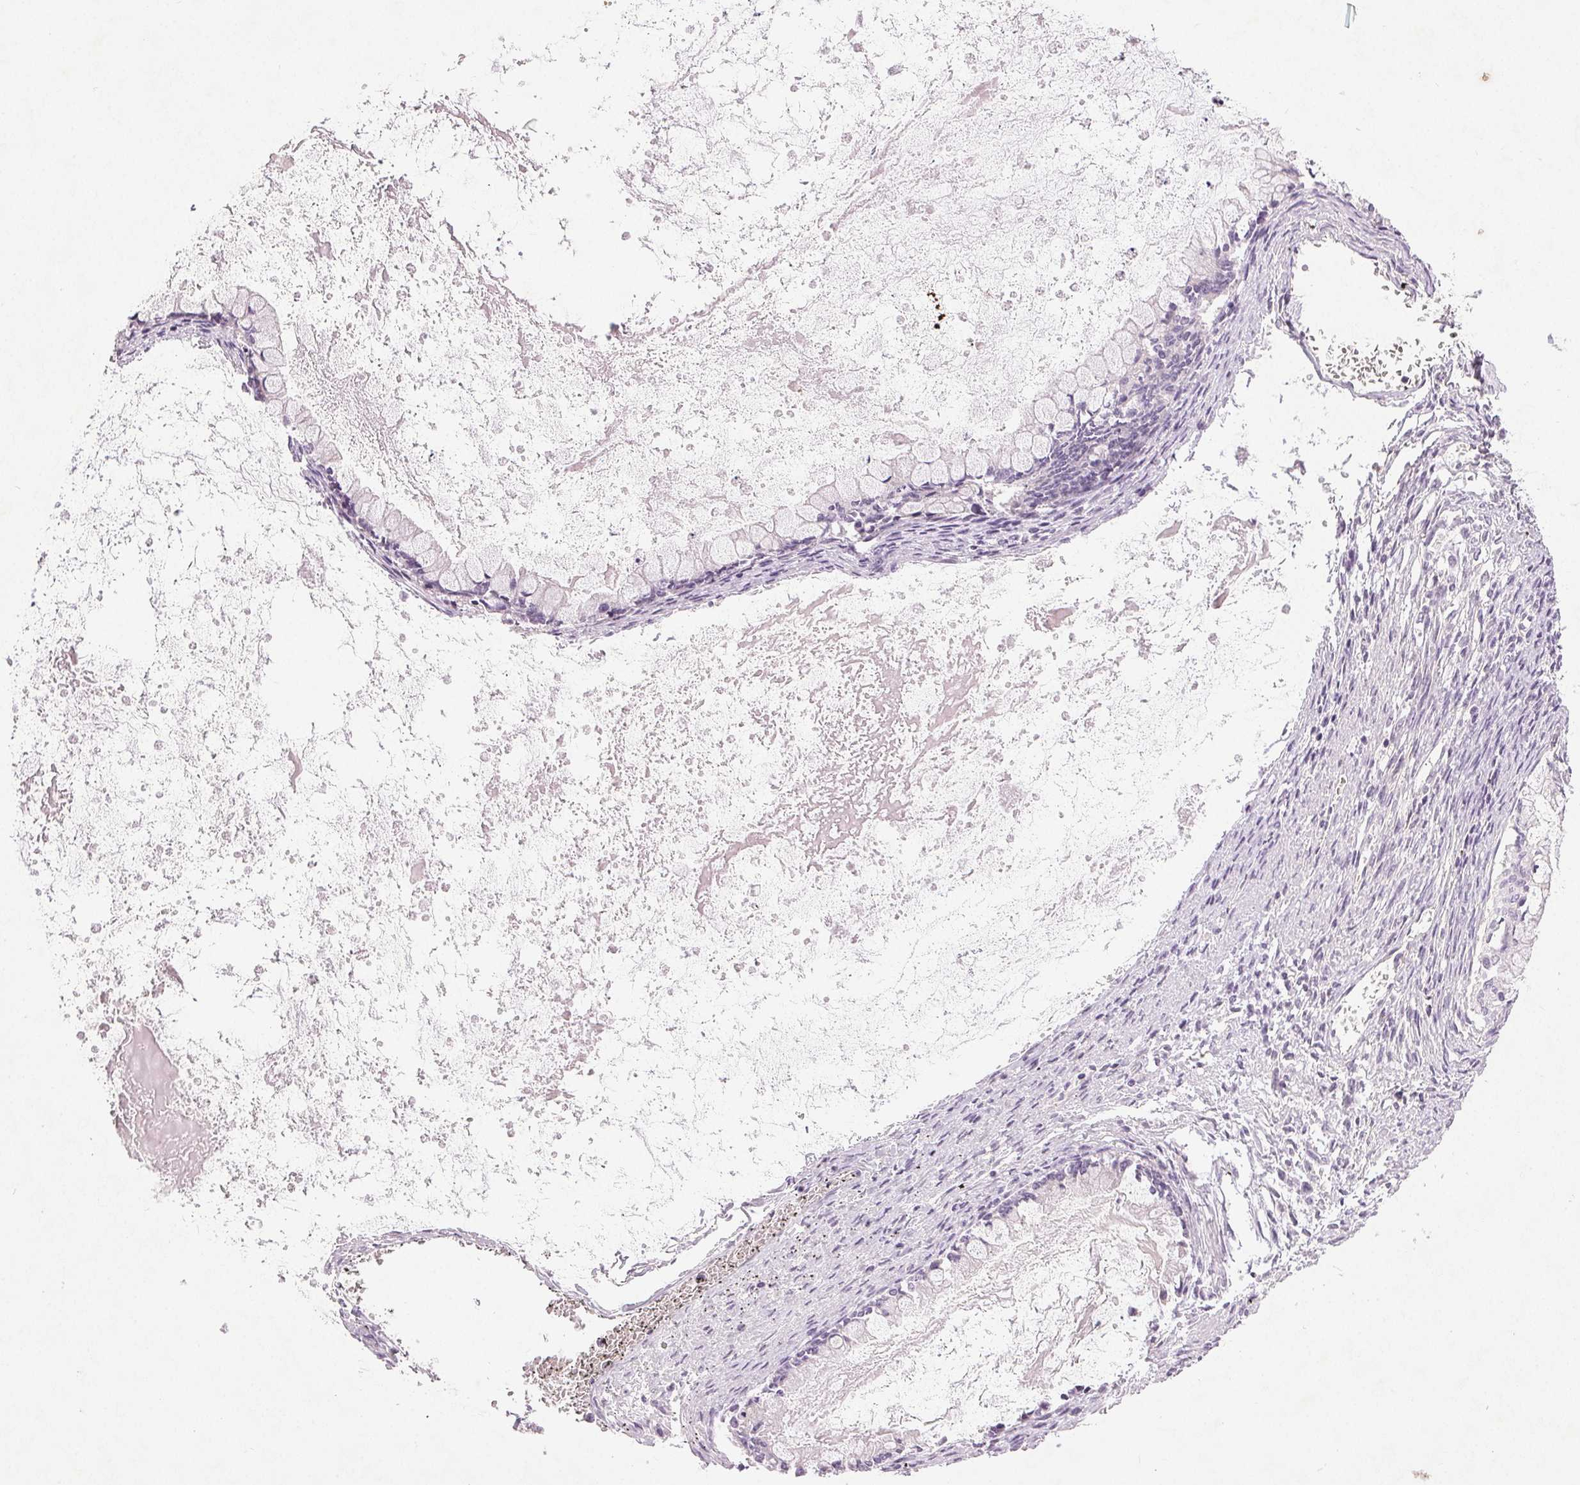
{"staining": {"intensity": "negative", "quantity": "none", "location": "none"}, "tissue": "ovarian cancer", "cell_type": "Tumor cells", "image_type": "cancer", "snomed": [{"axis": "morphology", "description": "Cystadenocarcinoma, mucinous, NOS"}, {"axis": "topography", "description": "Ovary"}], "caption": "Immunohistochemical staining of human ovarian mucinous cystadenocarcinoma shows no significant staining in tumor cells.", "gene": "DSG3", "patient": {"sex": "female", "age": 67}}